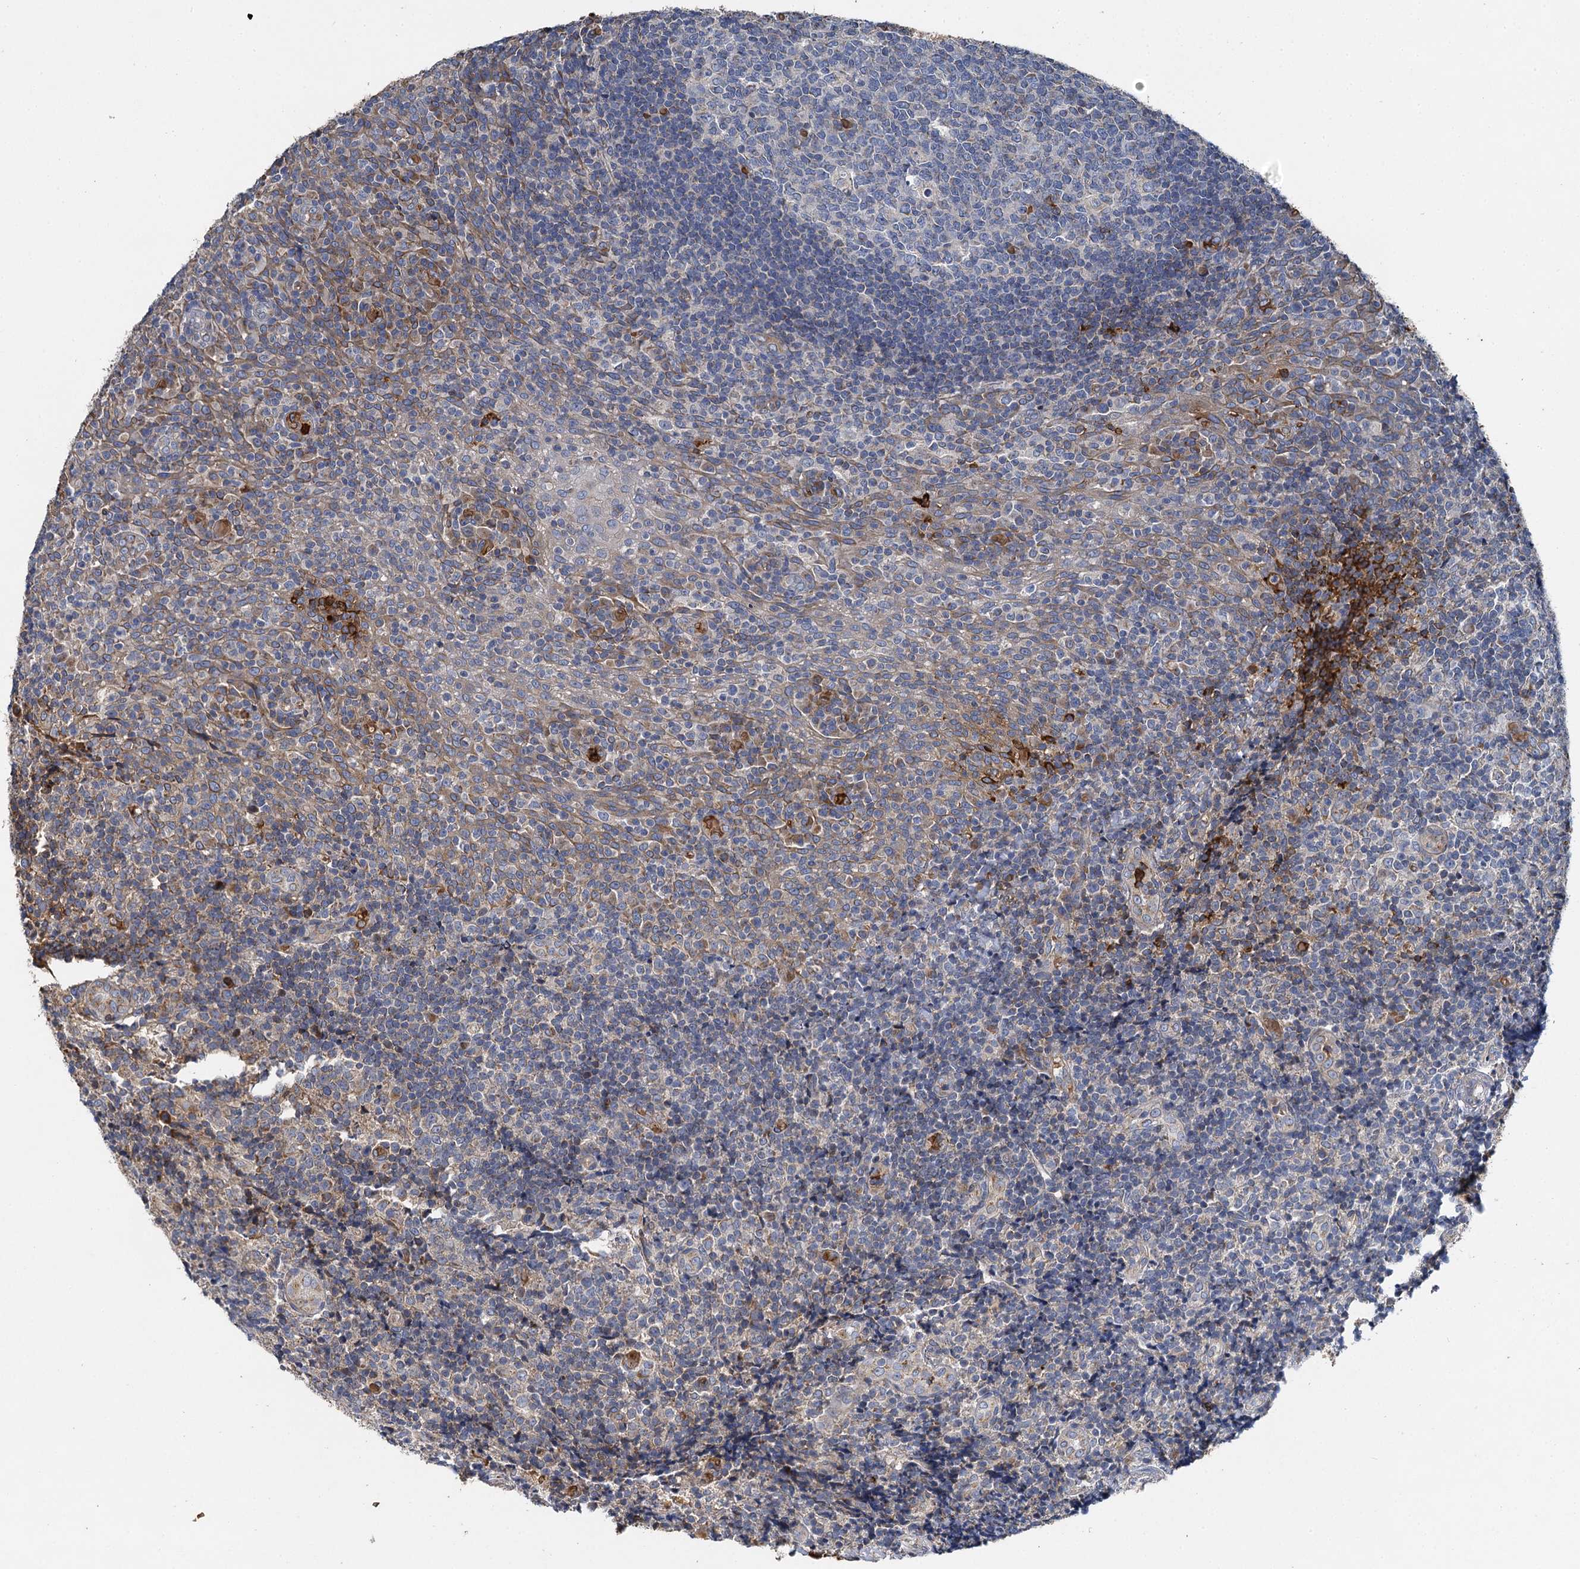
{"staining": {"intensity": "negative", "quantity": "none", "location": "none"}, "tissue": "tonsil", "cell_type": "Germinal center cells", "image_type": "normal", "snomed": [{"axis": "morphology", "description": "Normal tissue, NOS"}, {"axis": "topography", "description": "Tonsil"}], "caption": "A histopathology image of human tonsil is negative for staining in germinal center cells. The staining was performed using DAB to visualize the protein expression in brown, while the nuclei were stained in blue with hematoxylin (Magnification: 20x).", "gene": "BCS1L", "patient": {"sex": "female", "age": 19}}